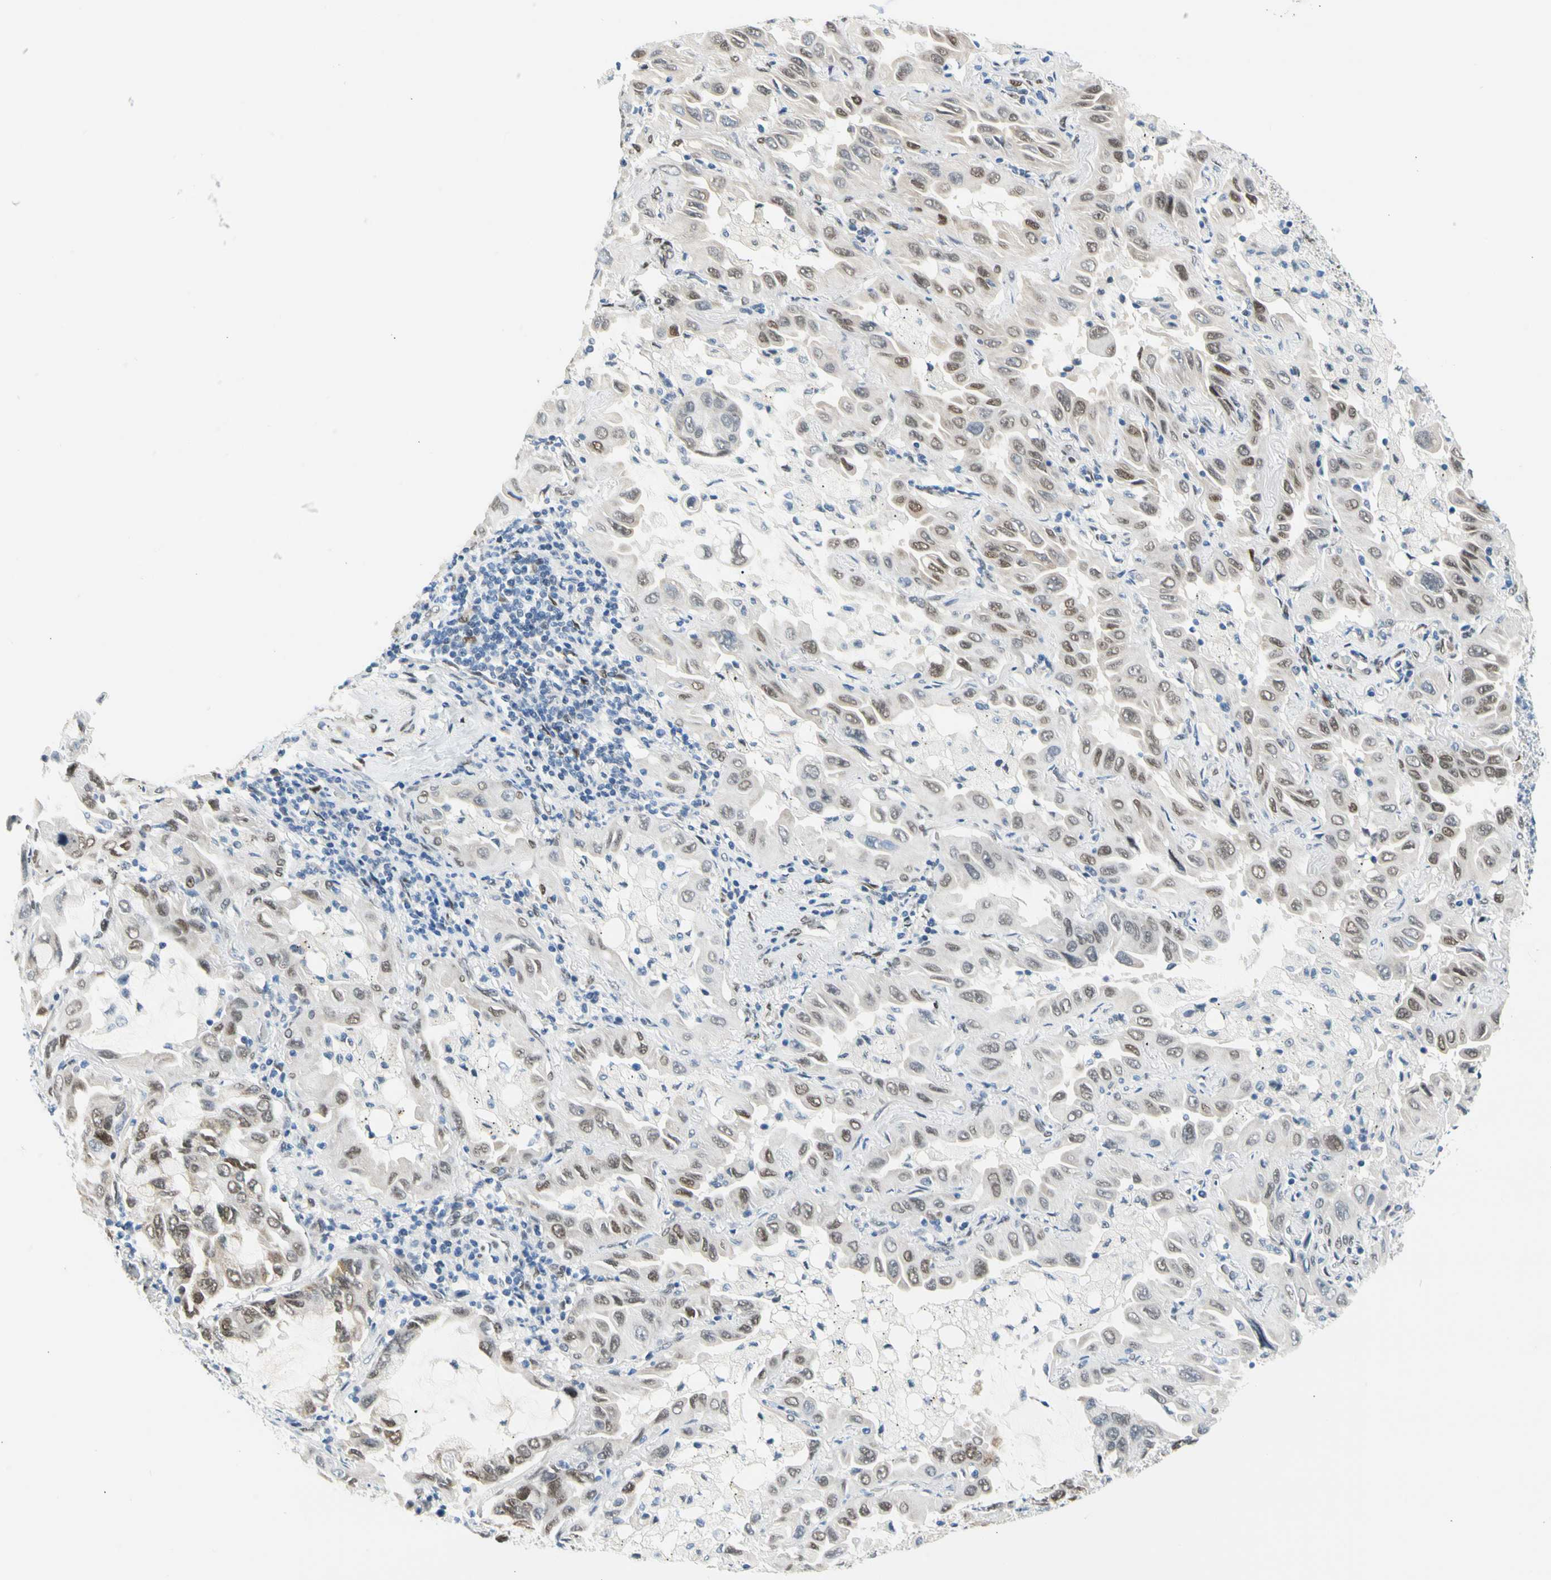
{"staining": {"intensity": "weak", "quantity": "25%-75%", "location": "cytoplasmic/membranous,nuclear"}, "tissue": "lung cancer", "cell_type": "Tumor cells", "image_type": "cancer", "snomed": [{"axis": "morphology", "description": "Adenocarcinoma, NOS"}, {"axis": "topography", "description": "Lung"}], "caption": "Immunohistochemistry (IHC) micrograph of human adenocarcinoma (lung) stained for a protein (brown), which displays low levels of weak cytoplasmic/membranous and nuclear staining in approximately 25%-75% of tumor cells.", "gene": "NFIA", "patient": {"sex": "male", "age": 64}}